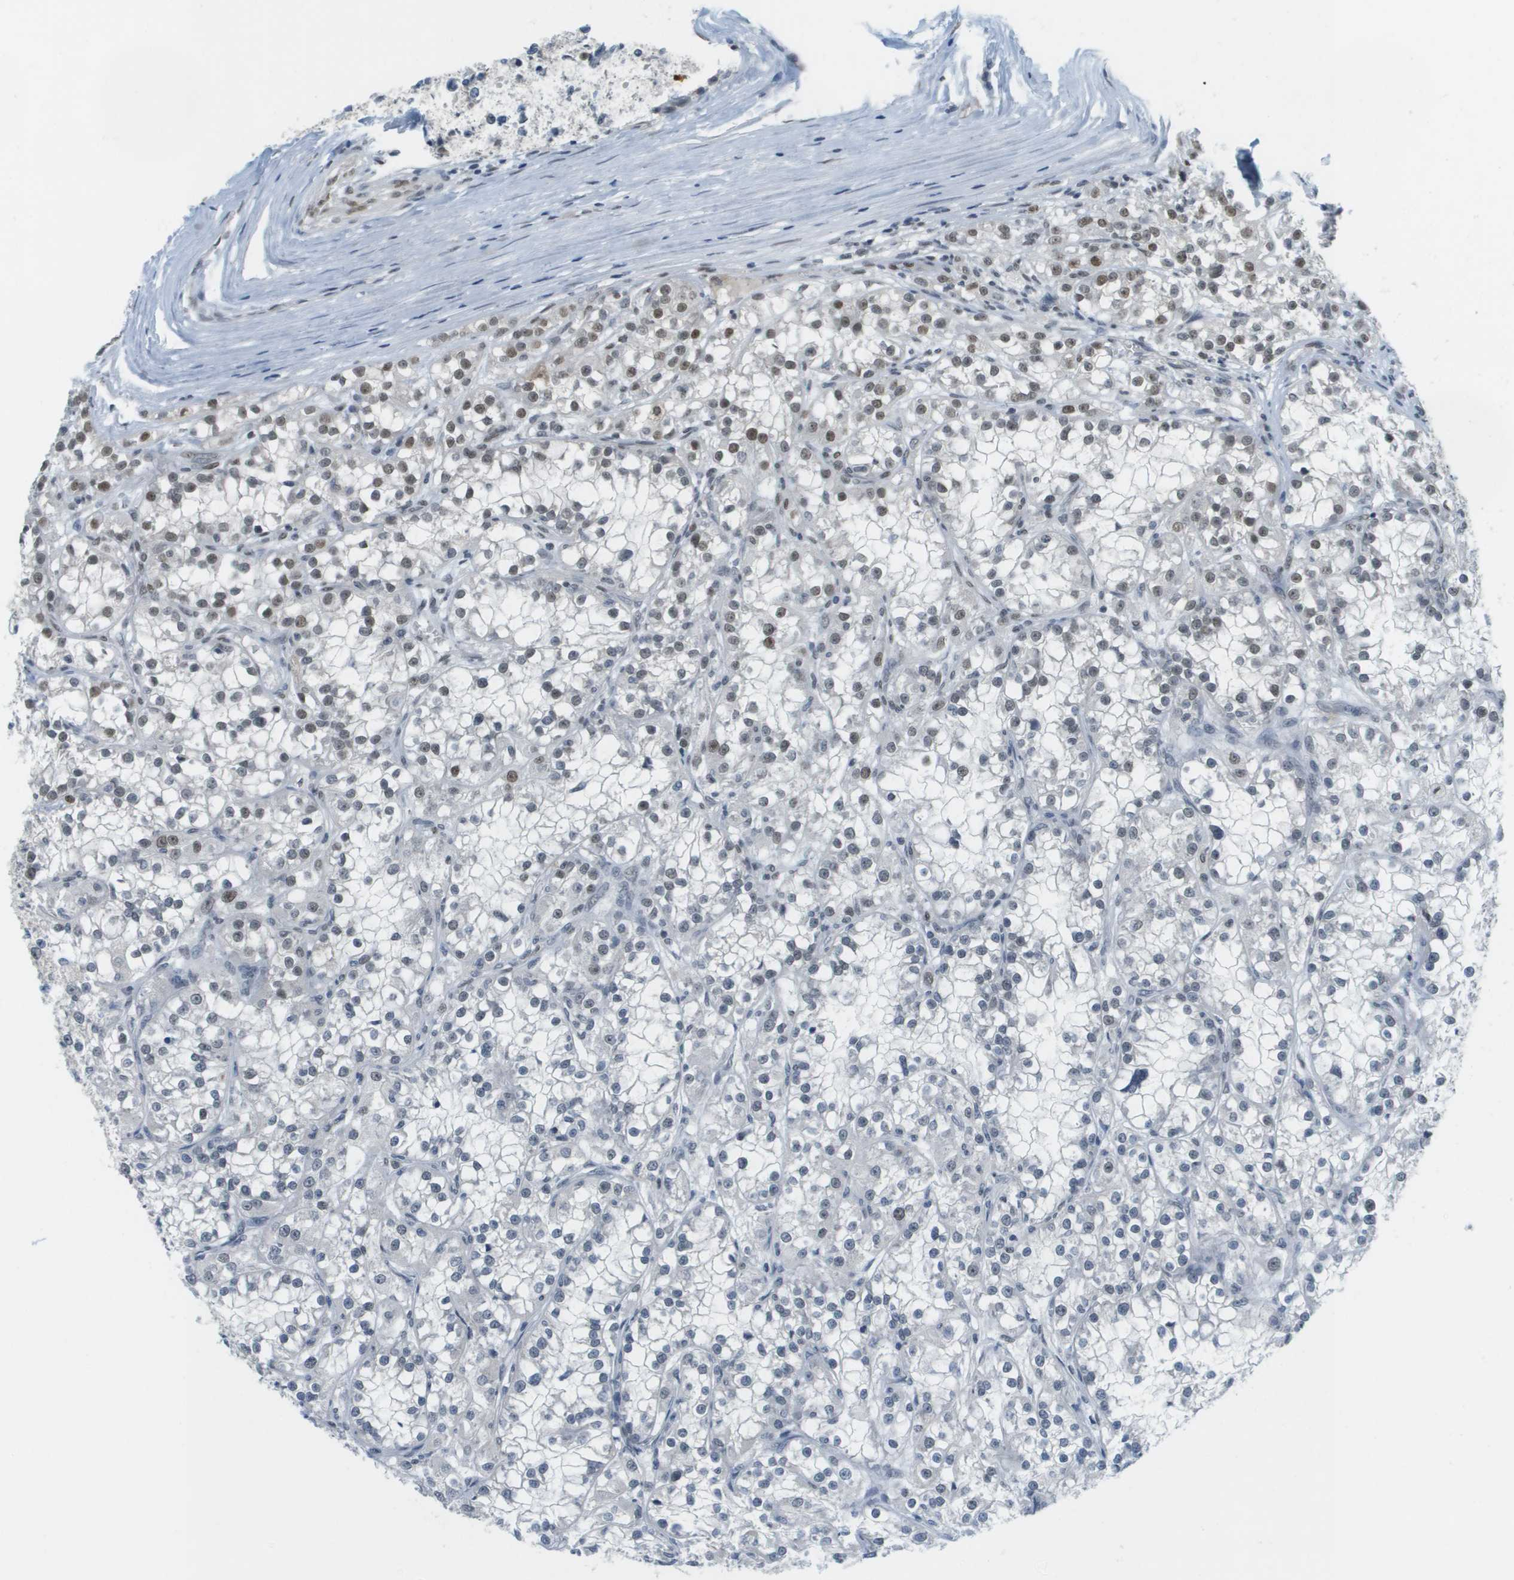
{"staining": {"intensity": "moderate", "quantity": "<25%", "location": "nuclear"}, "tissue": "renal cancer", "cell_type": "Tumor cells", "image_type": "cancer", "snomed": [{"axis": "morphology", "description": "Adenocarcinoma, NOS"}, {"axis": "topography", "description": "Kidney"}], "caption": "Immunohistochemistry (IHC) of renal adenocarcinoma reveals low levels of moderate nuclear staining in about <25% of tumor cells.", "gene": "CBX5", "patient": {"sex": "female", "age": 52}}